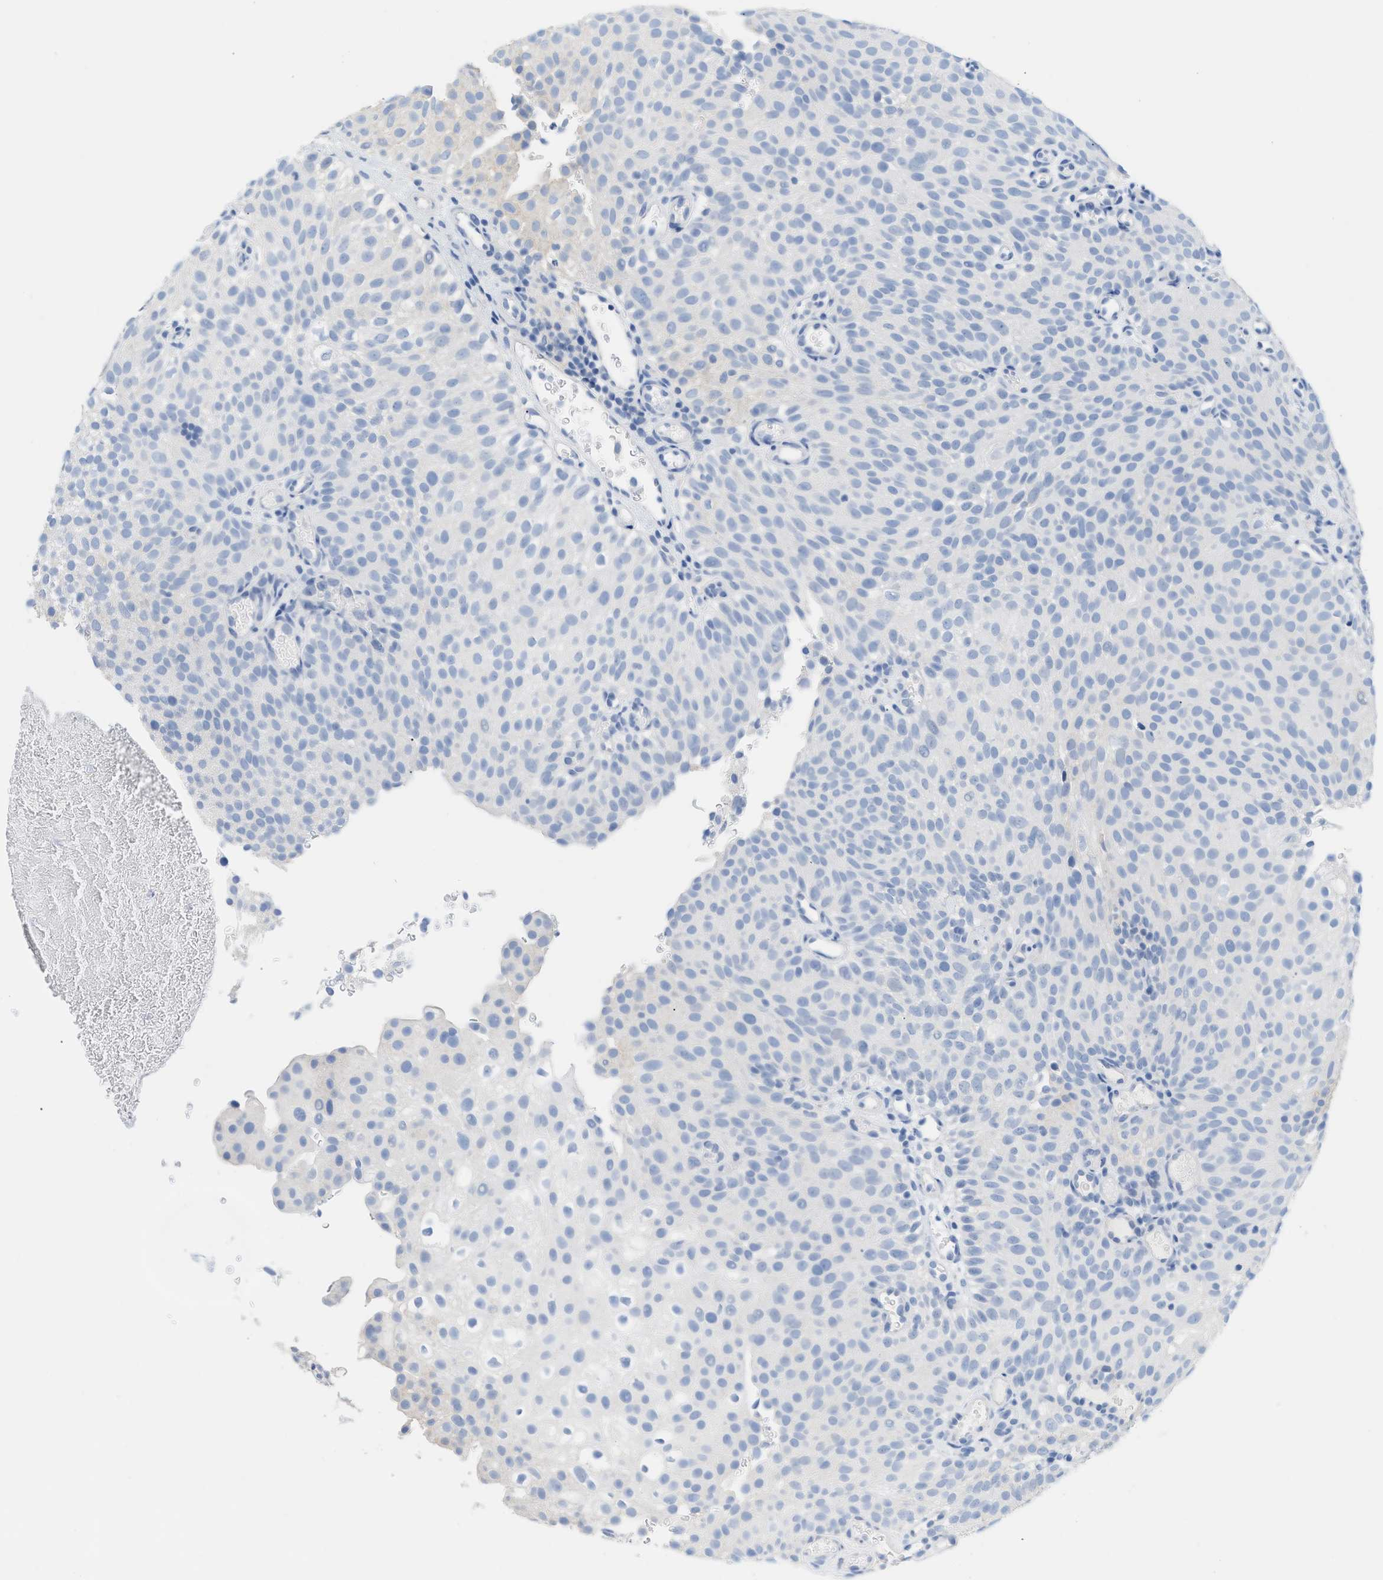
{"staining": {"intensity": "negative", "quantity": "none", "location": "none"}, "tissue": "urothelial cancer", "cell_type": "Tumor cells", "image_type": "cancer", "snomed": [{"axis": "morphology", "description": "Urothelial carcinoma, Low grade"}, {"axis": "topography", "description": "Urinary bladder"}], "caption": "Human urothelial cancer stained for a protein using immunohistochemistry exhibits no positivity in tumor cells.", "gene": "PAPPA", "patient": {"sex": "male", "age": 78}}